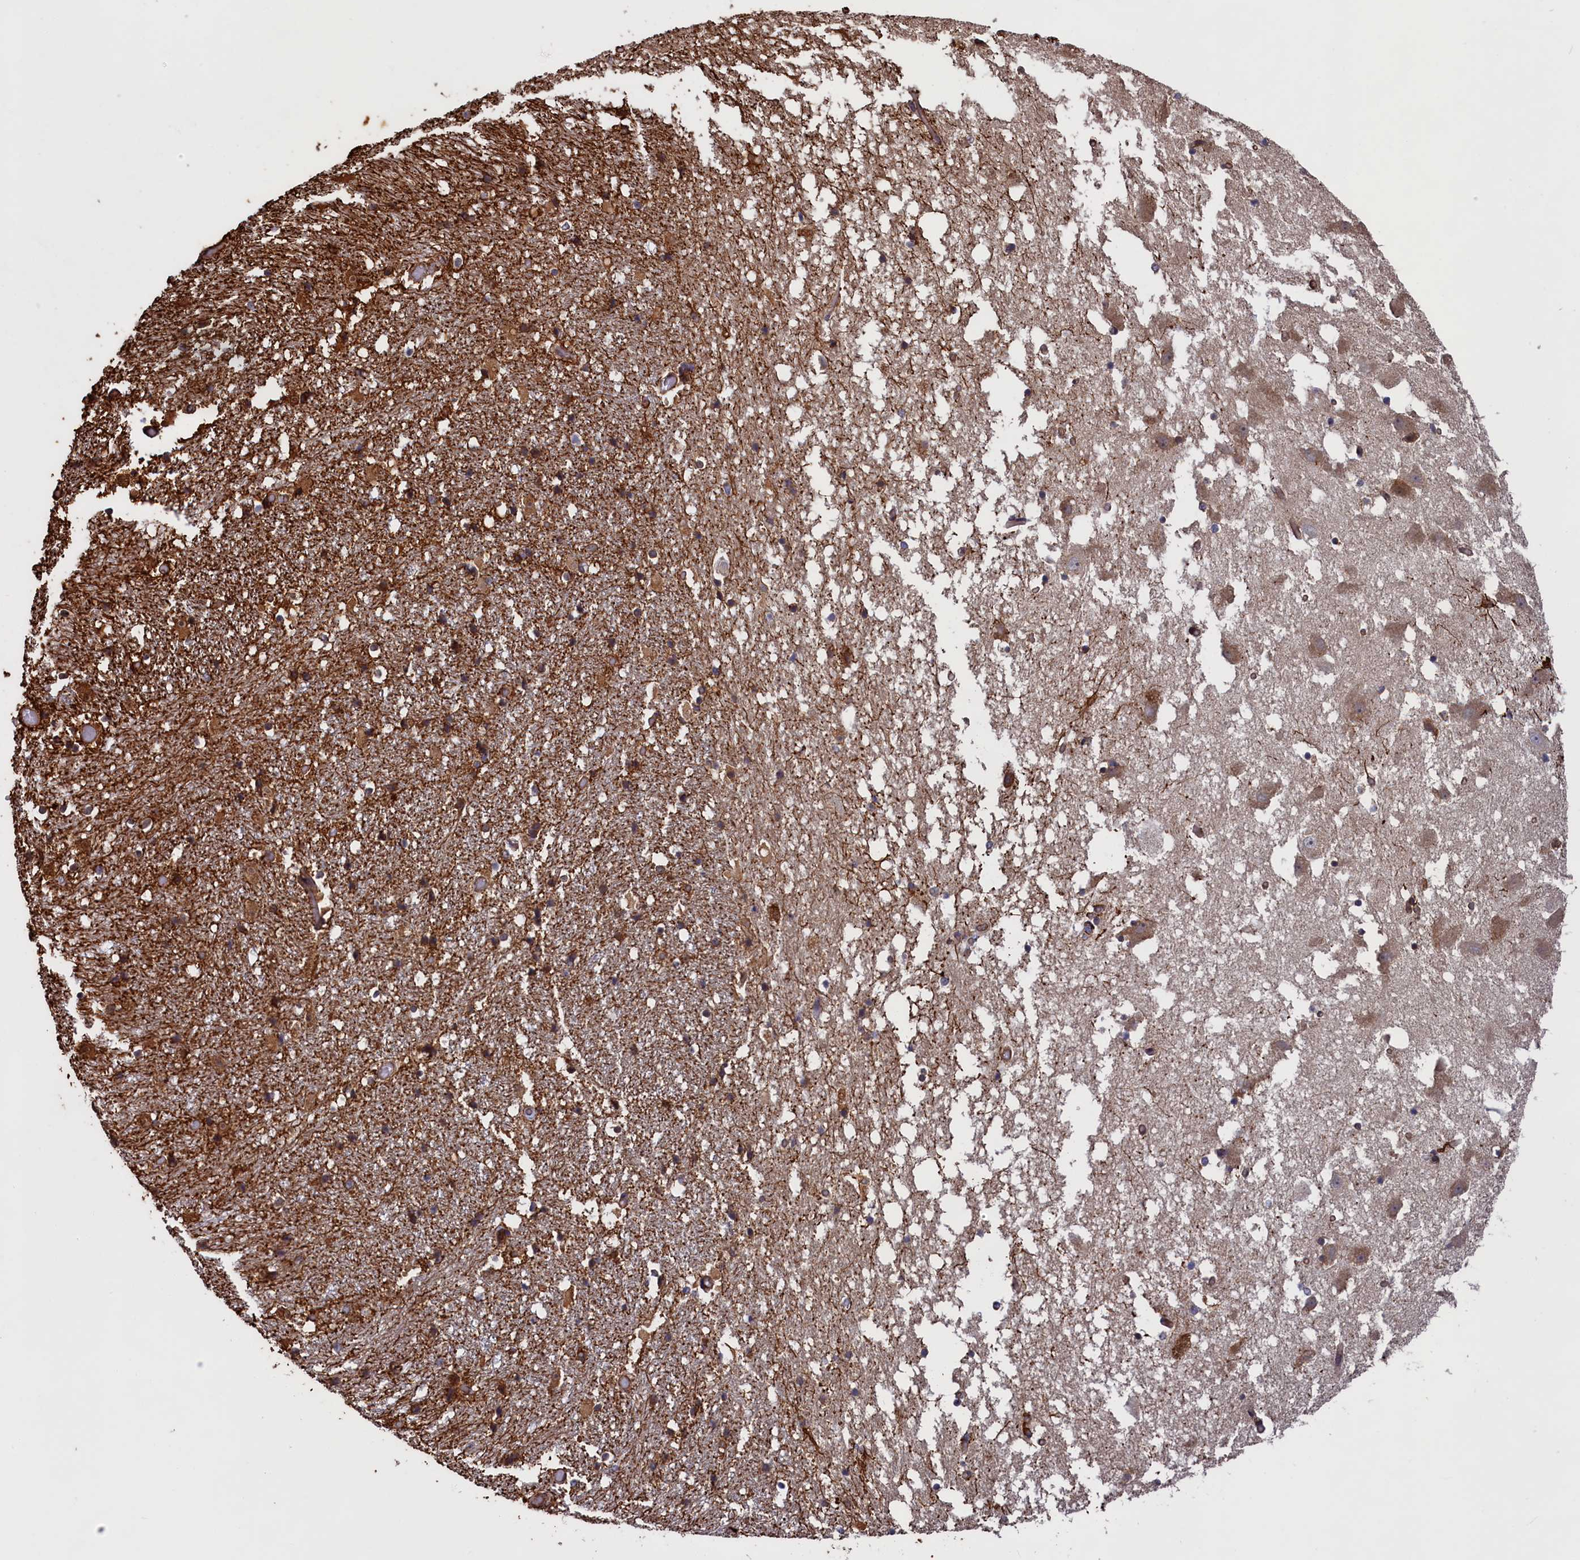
{"staining": {"intensity": "negative", "quantity": "none", "location": "none"}, "tissue": "hippocampus", "cell_type": "Glial cells", "image_type": "normal", "snomed": [{"axis": "morphology", "description": "Normal tissue, NOS"}, {"axis": "topography", "description": "Hippocampus"}], "caption": "The photomicrograph shows no staining of glial cells in unremarkable hippocampus. Nuclei are stained in blue.", "gene": "CCDC124", "patient": {"sex": "female", "age": 52}}